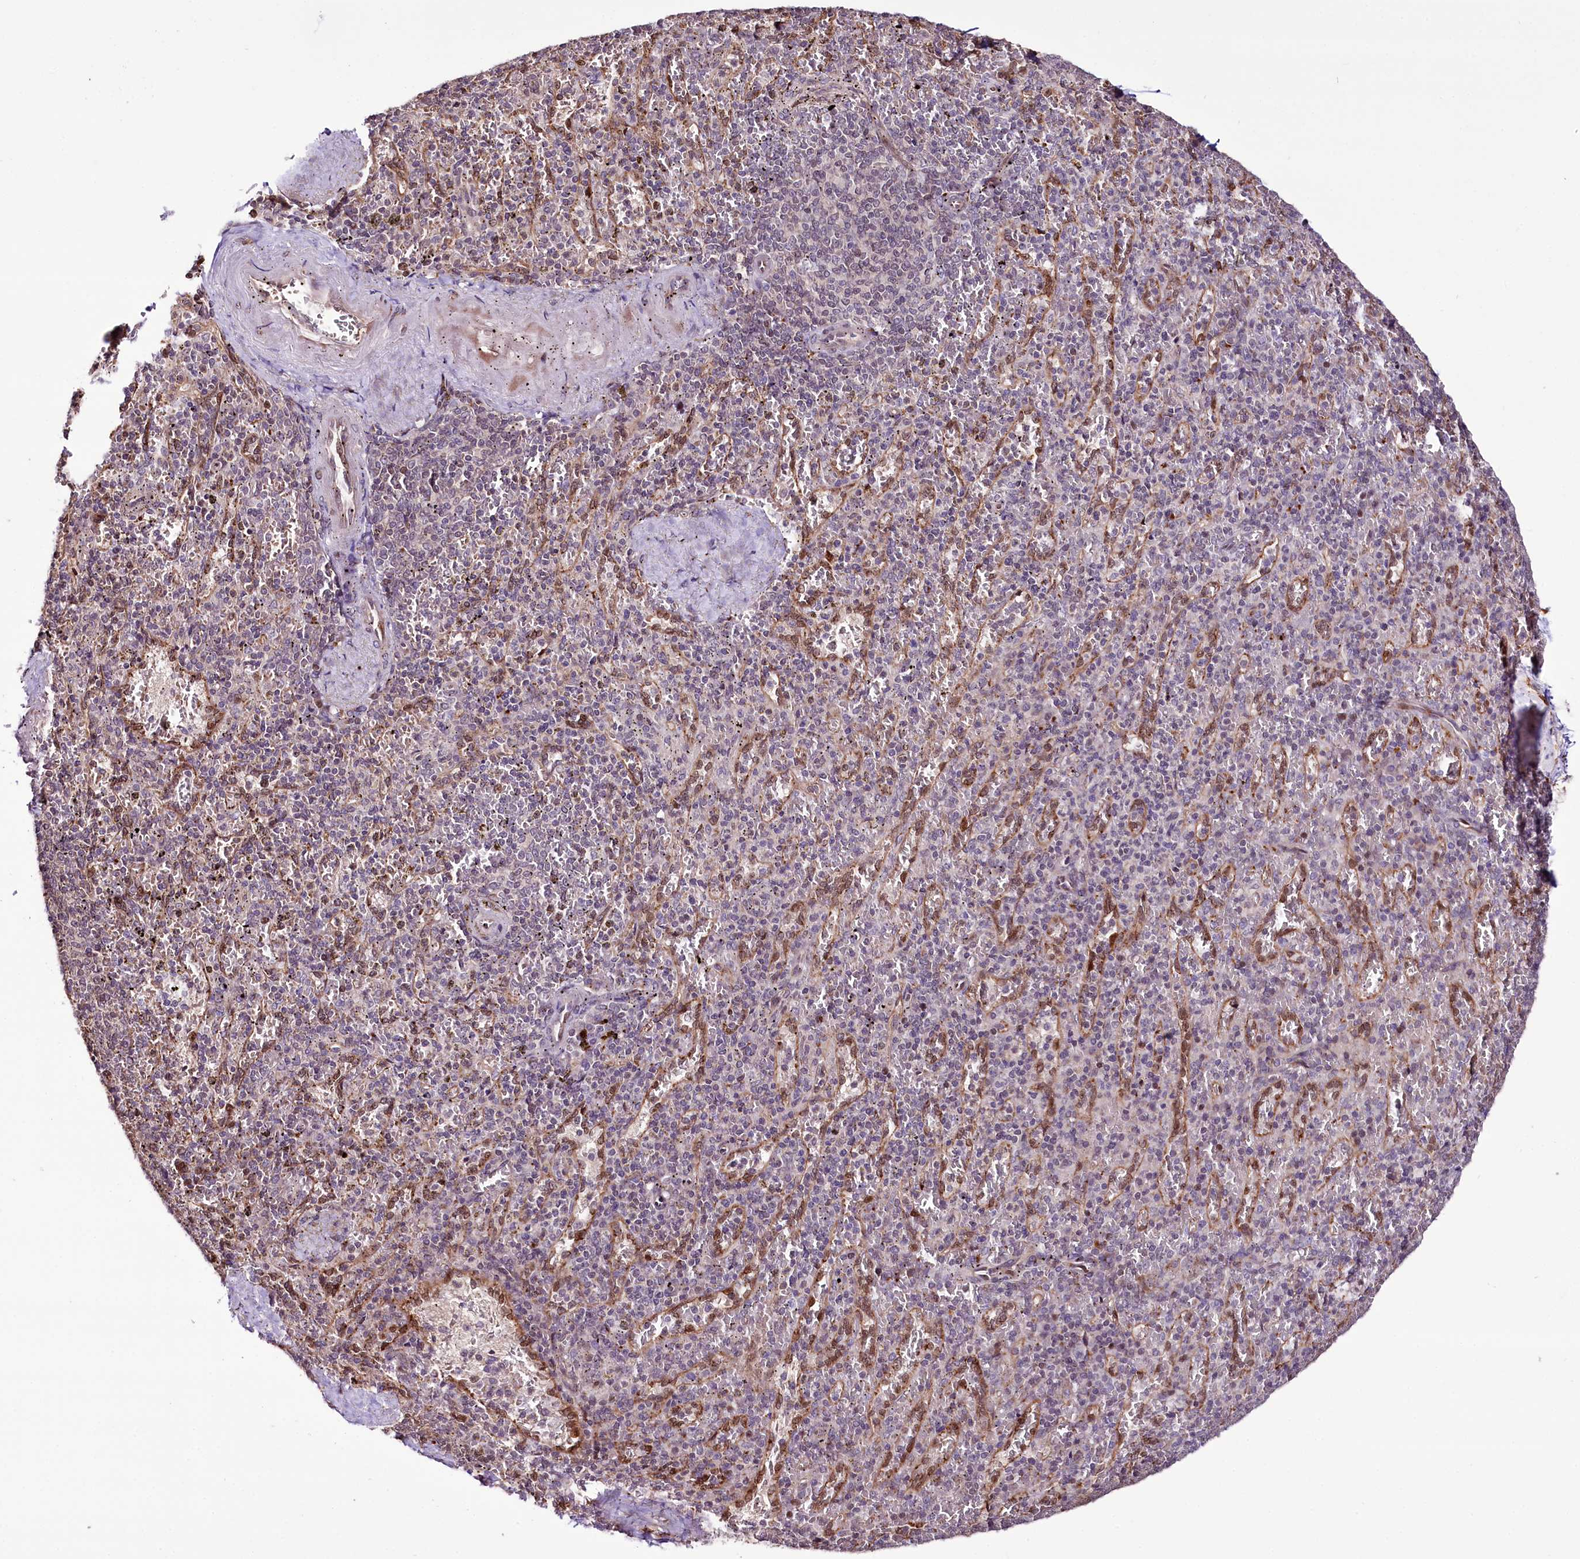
{"staining": {"intensity": "negative", "quantity": "none", "location": "none"}, "tissue": "spleen", "cell_type": "Cells in red pulp", "image_type": "normal", "snomed": [{"axis": "morphology", "description": "Normal tissue, NOS"}, {"axis": "topography", "description": "Spleen"}], "caption": "Image shows no significant protein staining in cells in red pulp of unremarkable spleen. (Stains: DAB (3,3'-diaminobenzidine) immunohistochemistry (IHC) with hematoxylin counter stain, Microscopy: brightfield microscopy at high magnification).", "gene": "CUTC", "patient": {"sex": "male", "age": 82}}